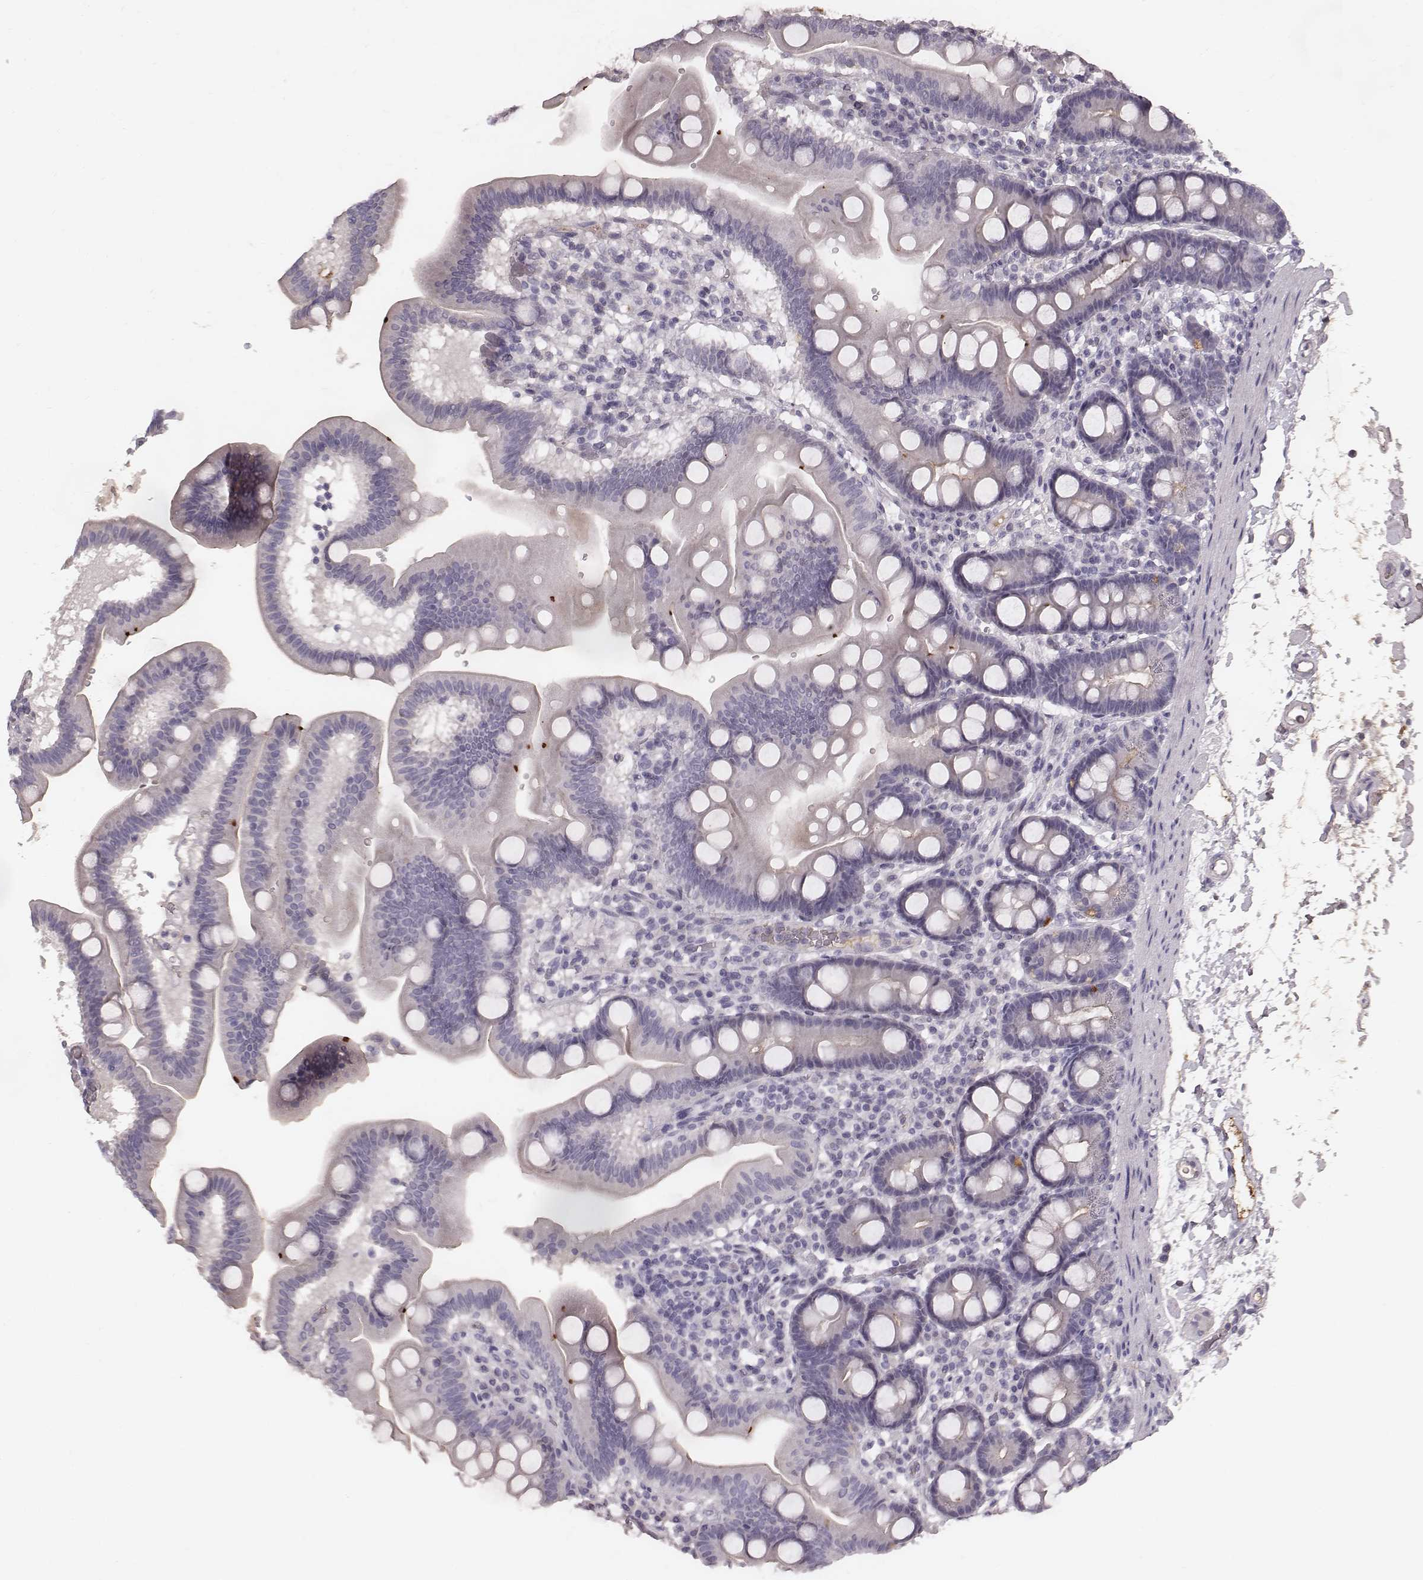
{"staining": {"intensity": "negative", "quantity": "none", "location": "none"}, "tissue": "duodenum", "cell_type": "Glandular cells", "image_type": "normal", "snomed": [{"axis": "morphology", "description": "Normal tissue, NOS"}, {"axis": "topography", "description": "Pancreas"}, {"axis": "topography", "description": "Duodenum"}], "caption": "This is a image of IHC staining of benign duodenum, which shows no expression in glandular cells.", "gene": "CFTR", "patient": {"sex": "male", "age": 59}}